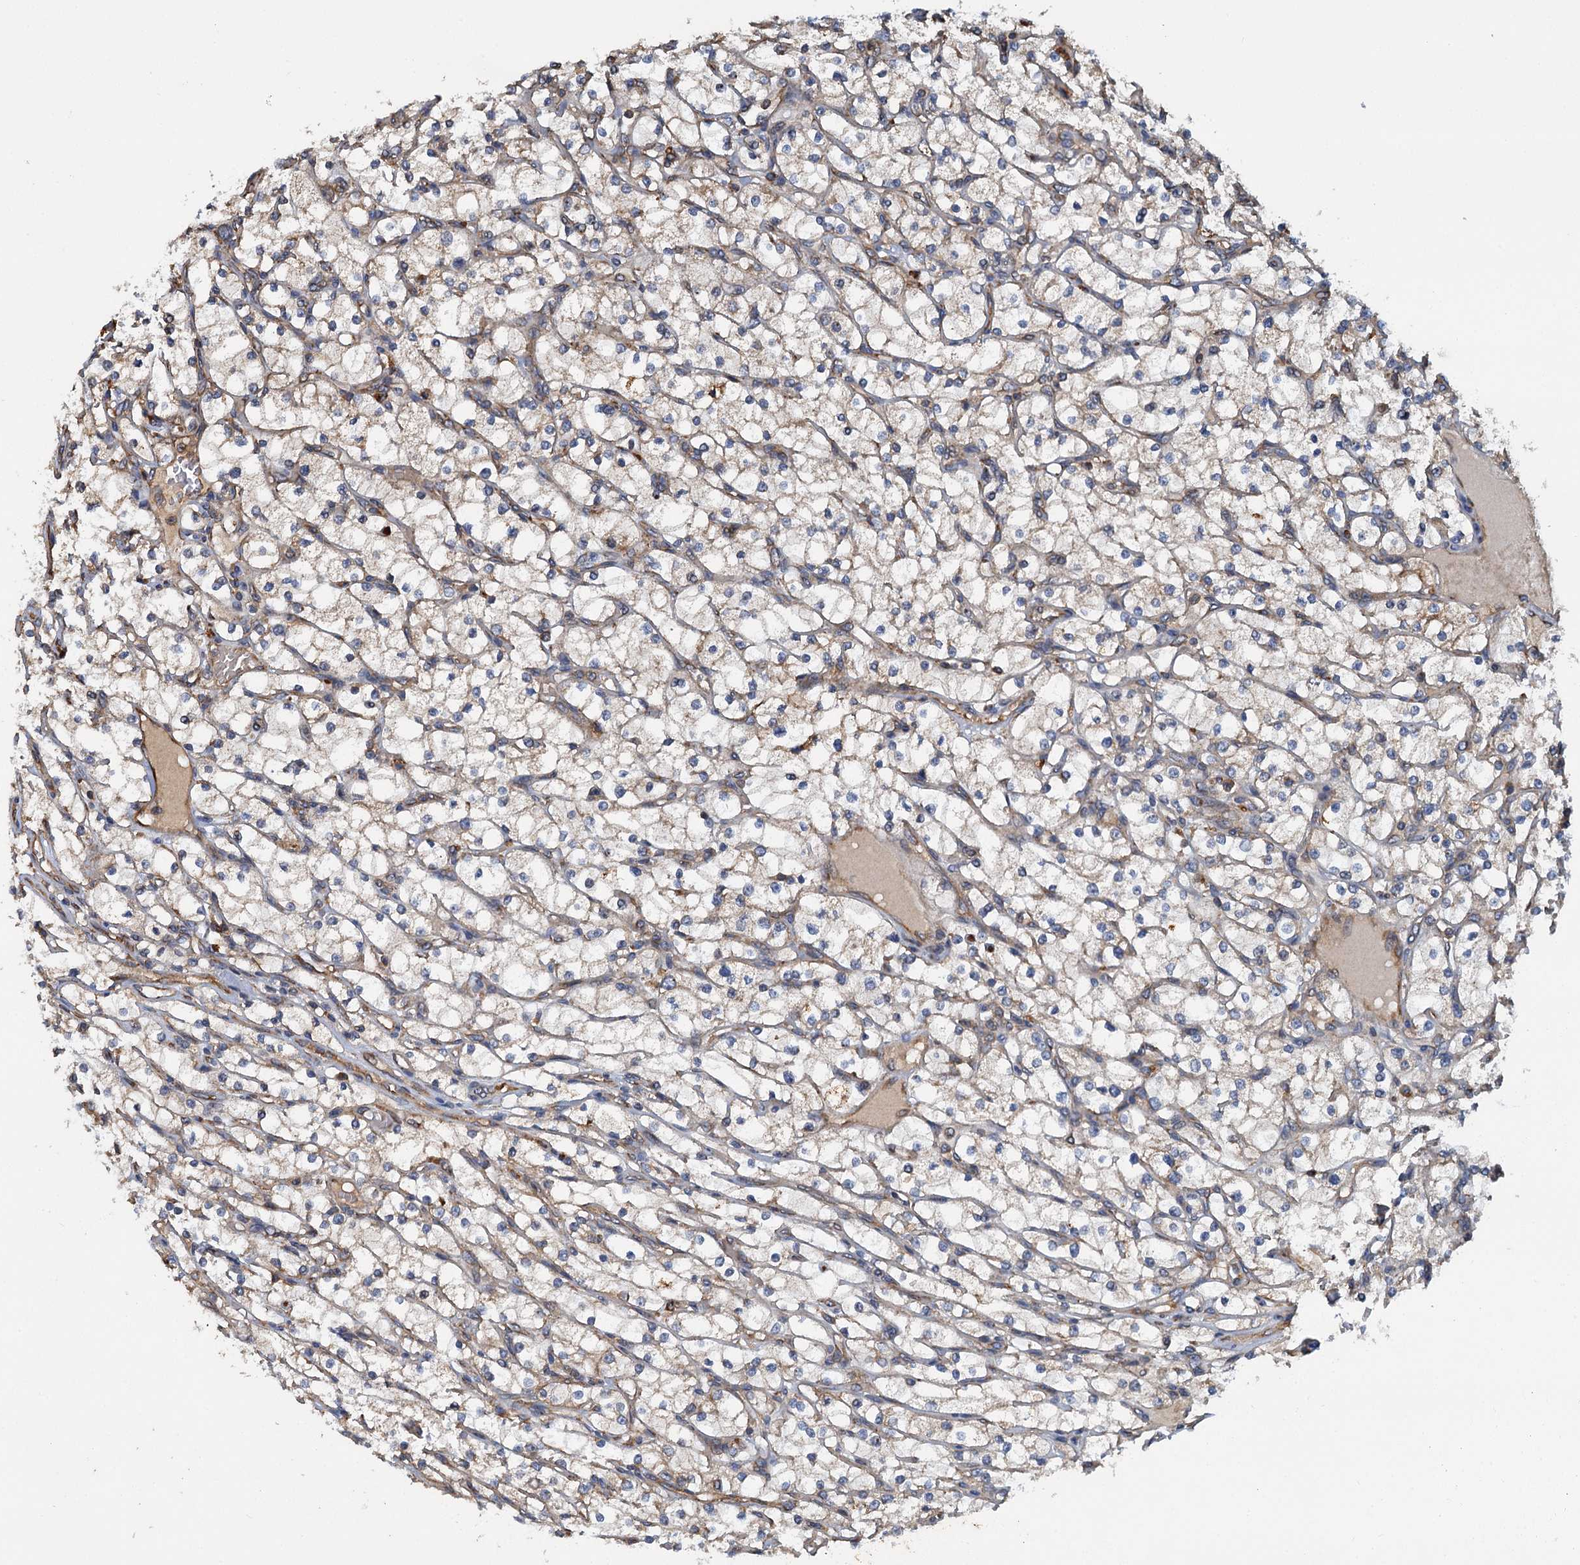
{"staining": {"intensity": "weak", "quantity": "<25%", "location": "cytoplasmic/membranous"}, "tissue": "renal cancer", "cell_type": "Tumor cells", "image_type": "cancer", "snomed": [{"axis": "morphology", "description": "Adenocarcinoma, NOS"}, {"axis": "topography", "description": "Kidney"}], "caption": "The immunohistochemistry (IHC) photomicrograph has no significant positivity in tumor cells of adenocarcinoma (renal) tissue.", "gene": "LINS1", "patient": {"sex": "male", "age": 80}}